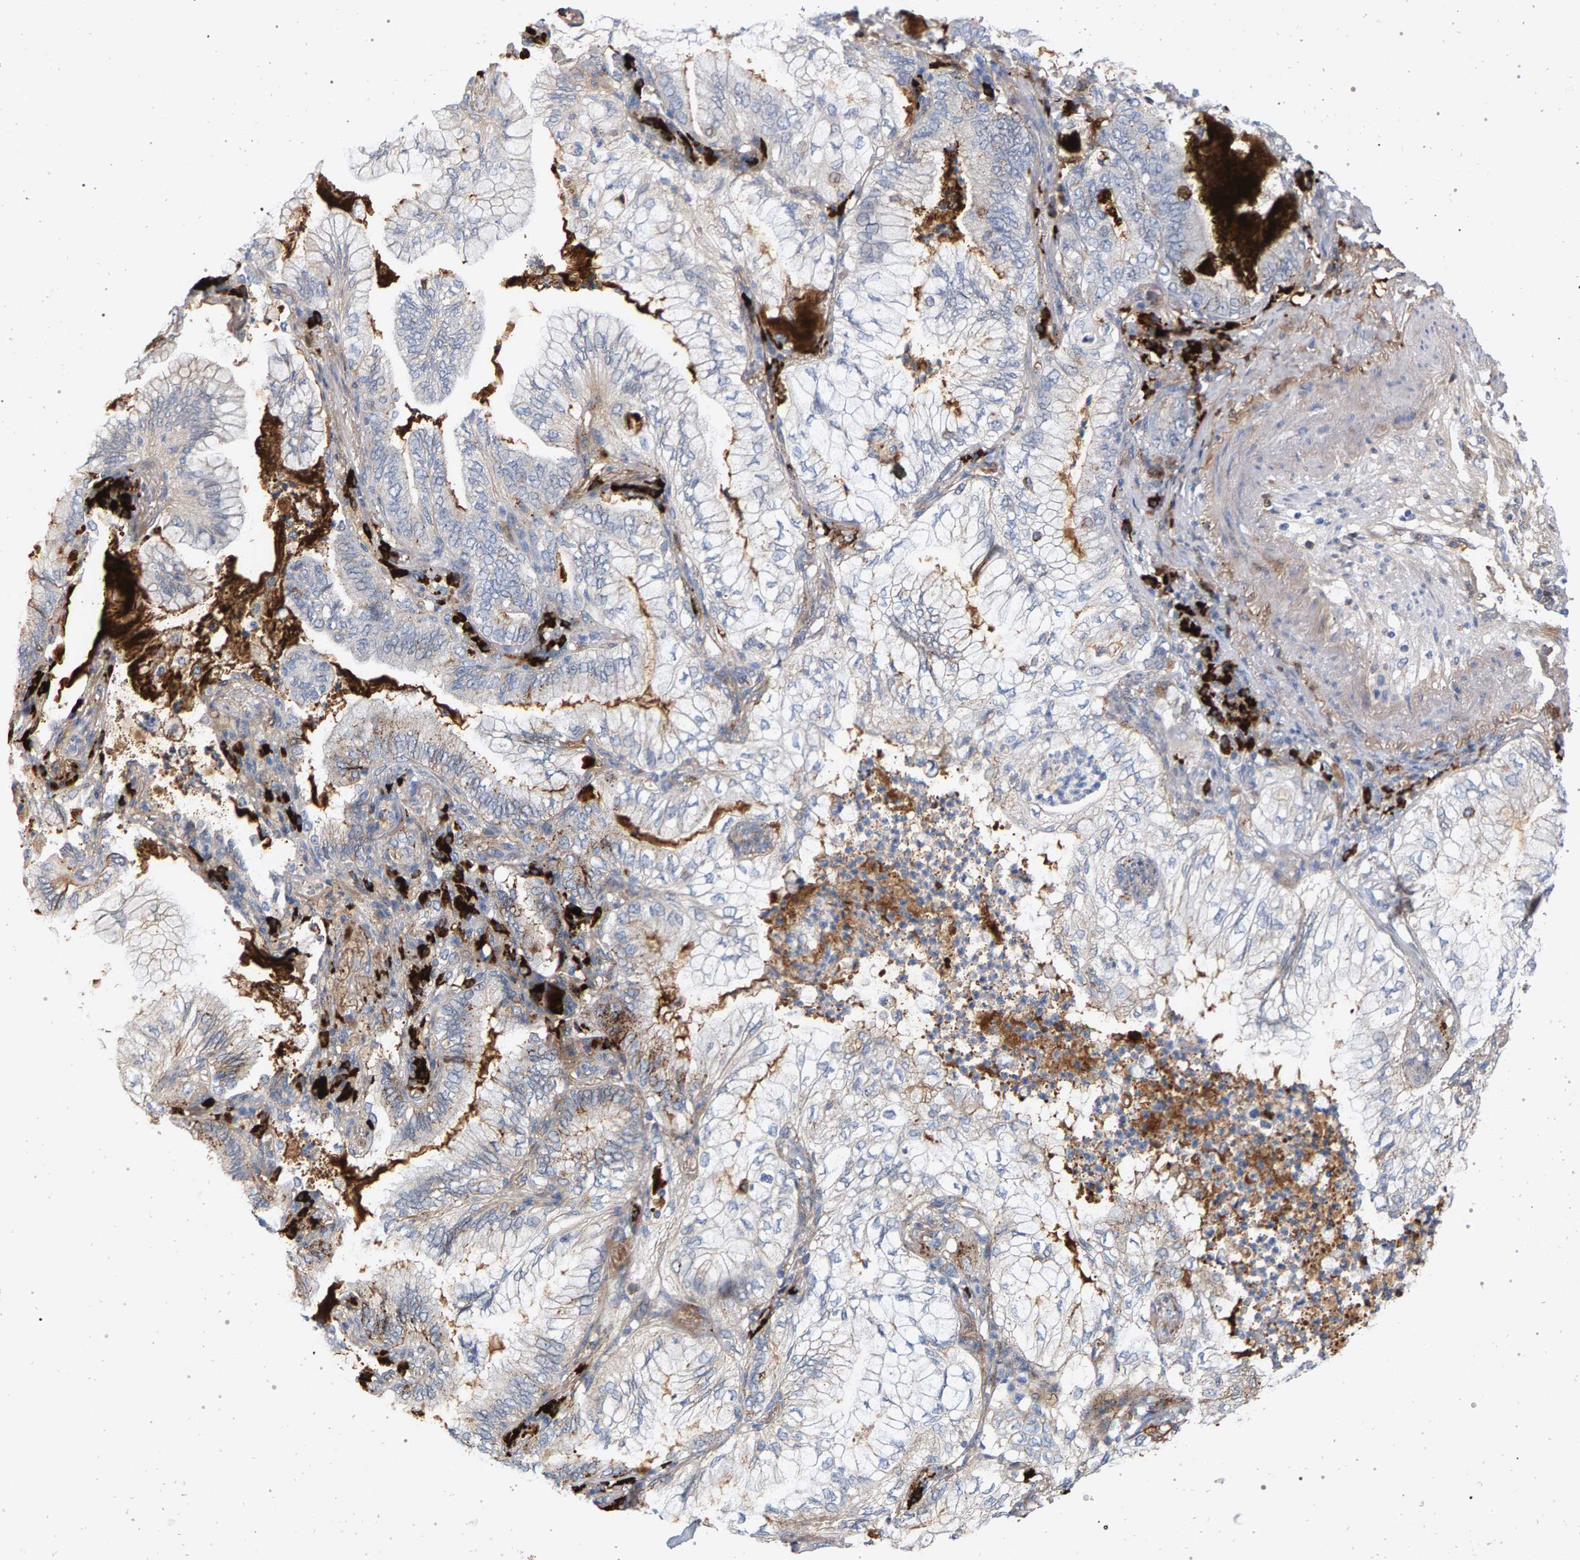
{"staining": {"intensity": "weak", "quantity": "<25%", "location": "cytoplasmic/membranous"}, "tissue": "lung cancer", "cell_type": "Tumor cells", "image_type": "cancer", "snomed": [{"axis": "morphology", "description": "Adenocarcinoma, NOS"}, {"axis": "topography", "description": "Lung"}], "caption": "An image of human lung cancer (adenocarcinoma) is negative for staining in tumor cells.", "gene": "MAMDC2", "patient": {"sex": "female", "age": 70}}